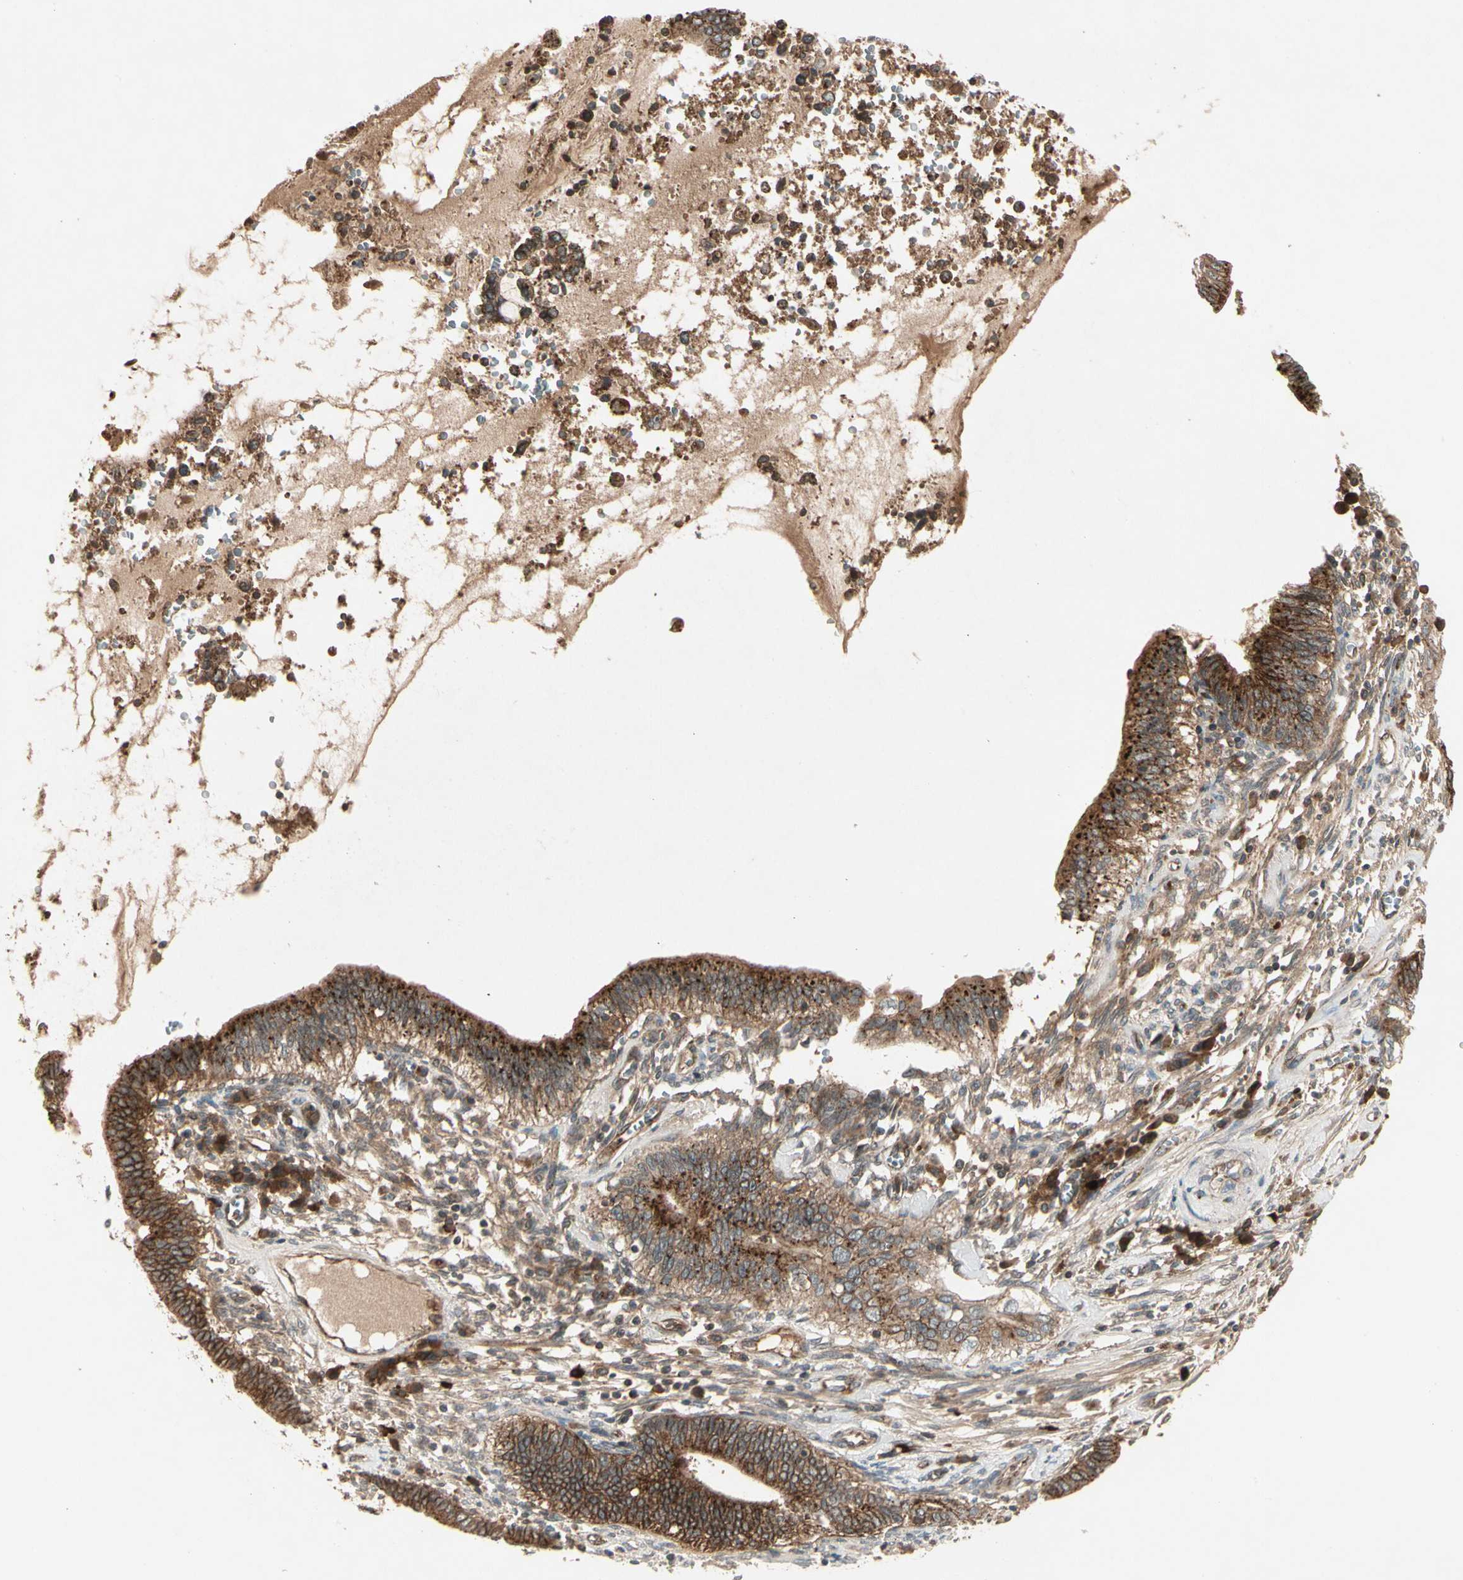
{"staining": {"intensity": "strong", "quantity": ">75%", "location": "cytoplasmic/membranous"}, "tissue": "cervical cancer", "cell_type": "Tumor cells", "image_type": "cancer", "snomed": [{"axis": "morphology", "description": "Adenocarcinoma, NOS"}, {"axis": "topography", "description": "Cervix"}], "caption": "IHC staining of cervical cancer (adenocarcinoma), which demonstrates high levels of strong cytoplasmic/membranous staining in approximately >75% of tumor cells indicating strong cytoplasmic/membranous protein expression. The staining was performed using DAB (3,3'-diaminobenzidine) (brown) for protein detection and nuclei were counterstained in hematoxylin (blue).", "gene": "FLOT1", "patient": {"sex": "female", "age": 44}}